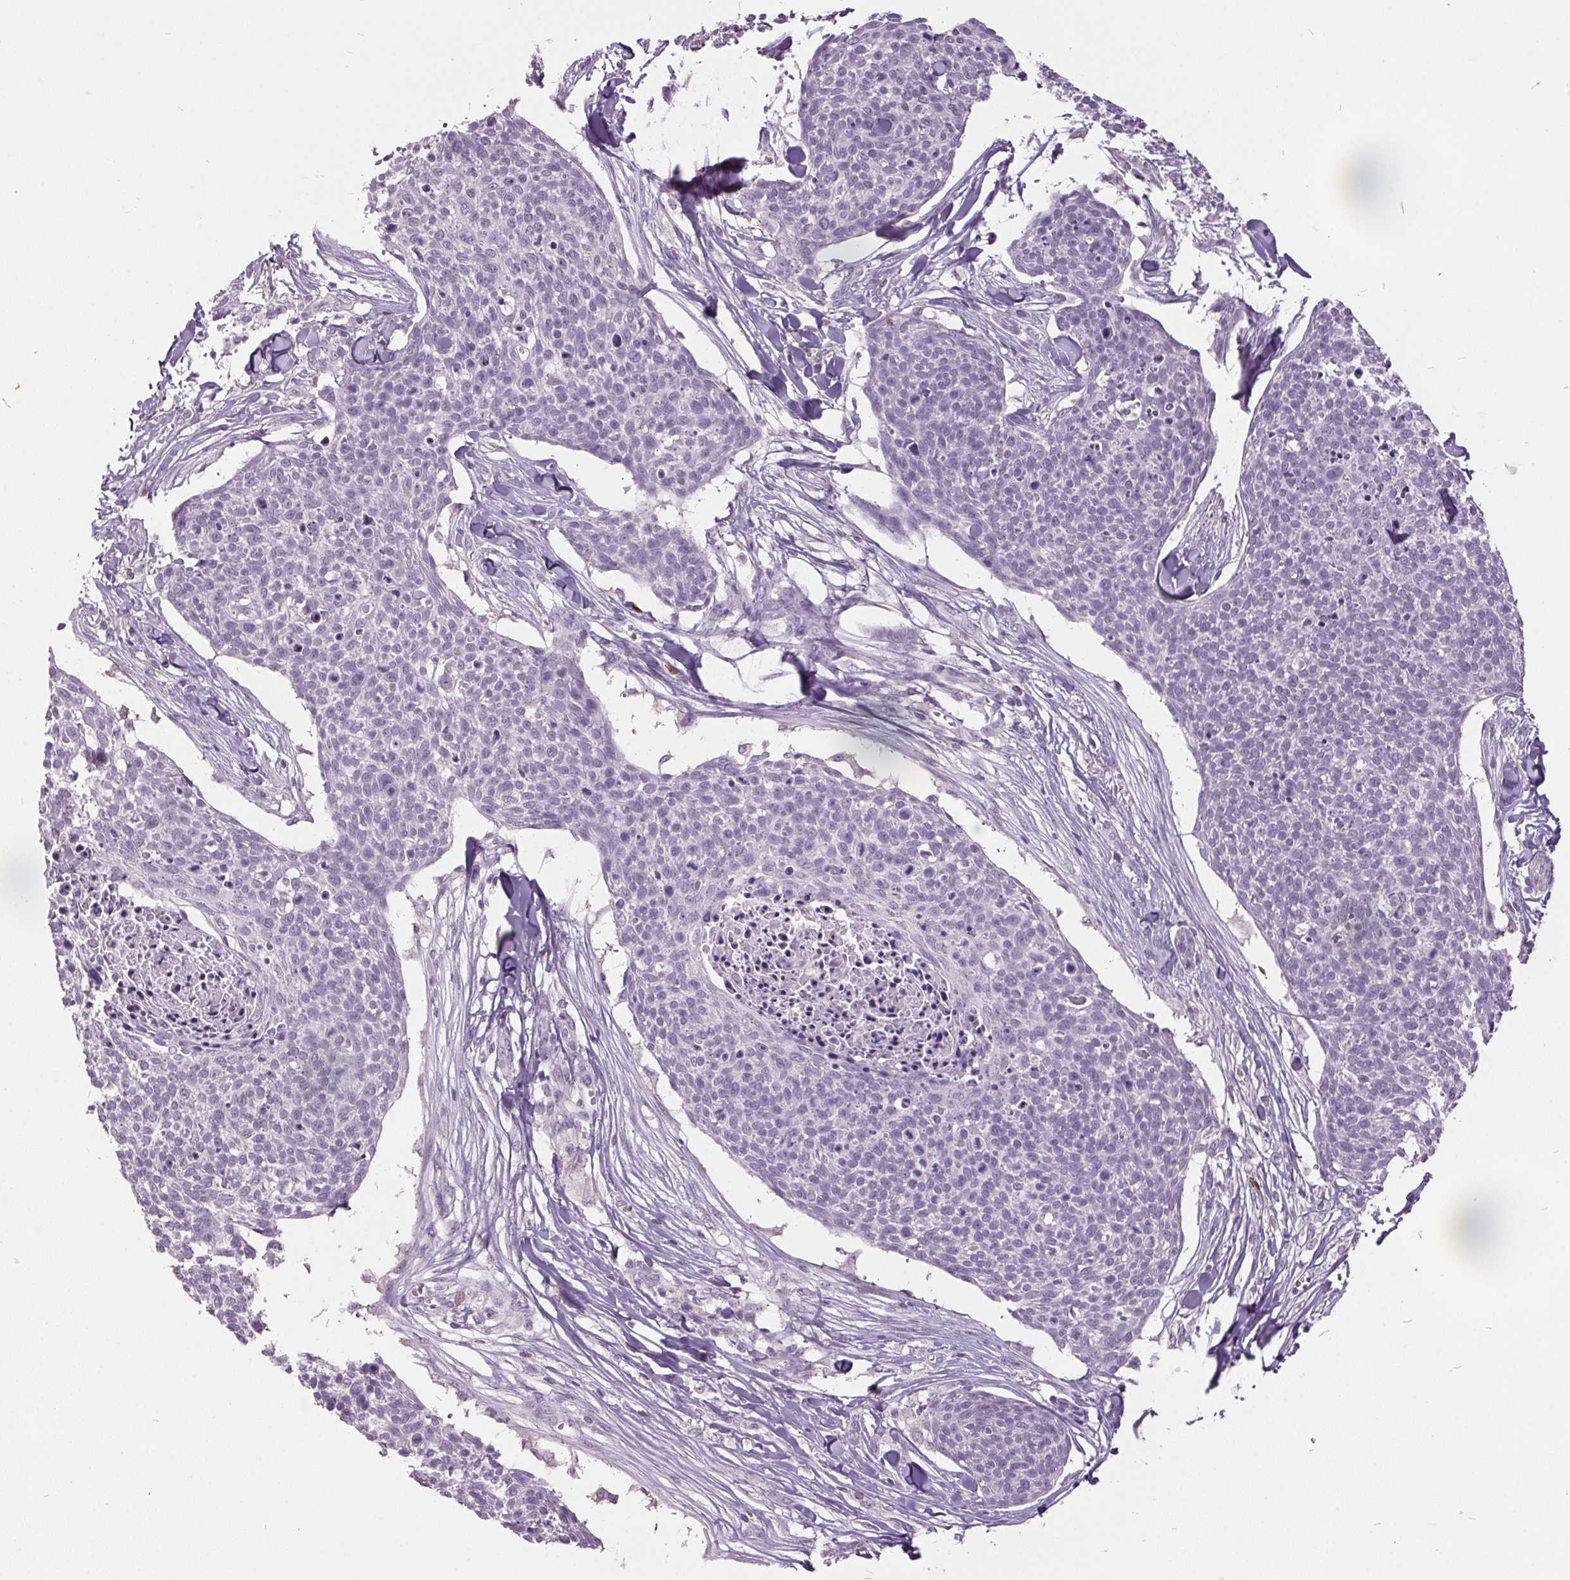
{"staining": {"intensity": "negative", "quantity": "none", "location": "none"}, "tissue": "skin cancer", "cell_type": "Tumor cells", "image_type": "cancer", "snomed": [{"axis": "morphology", "description": "Squamous cell carcinoma, NOS"}, {"axis": "topography", "description": "Skin"}, {"axis": "topography", "description": "Vulva"}], "caption": "Tumor cells are negative for brown protein staining in squamous cell carcinoma (skin).", "gene": "C2orf16", "patient": {"sex": "female", "age": 75}}